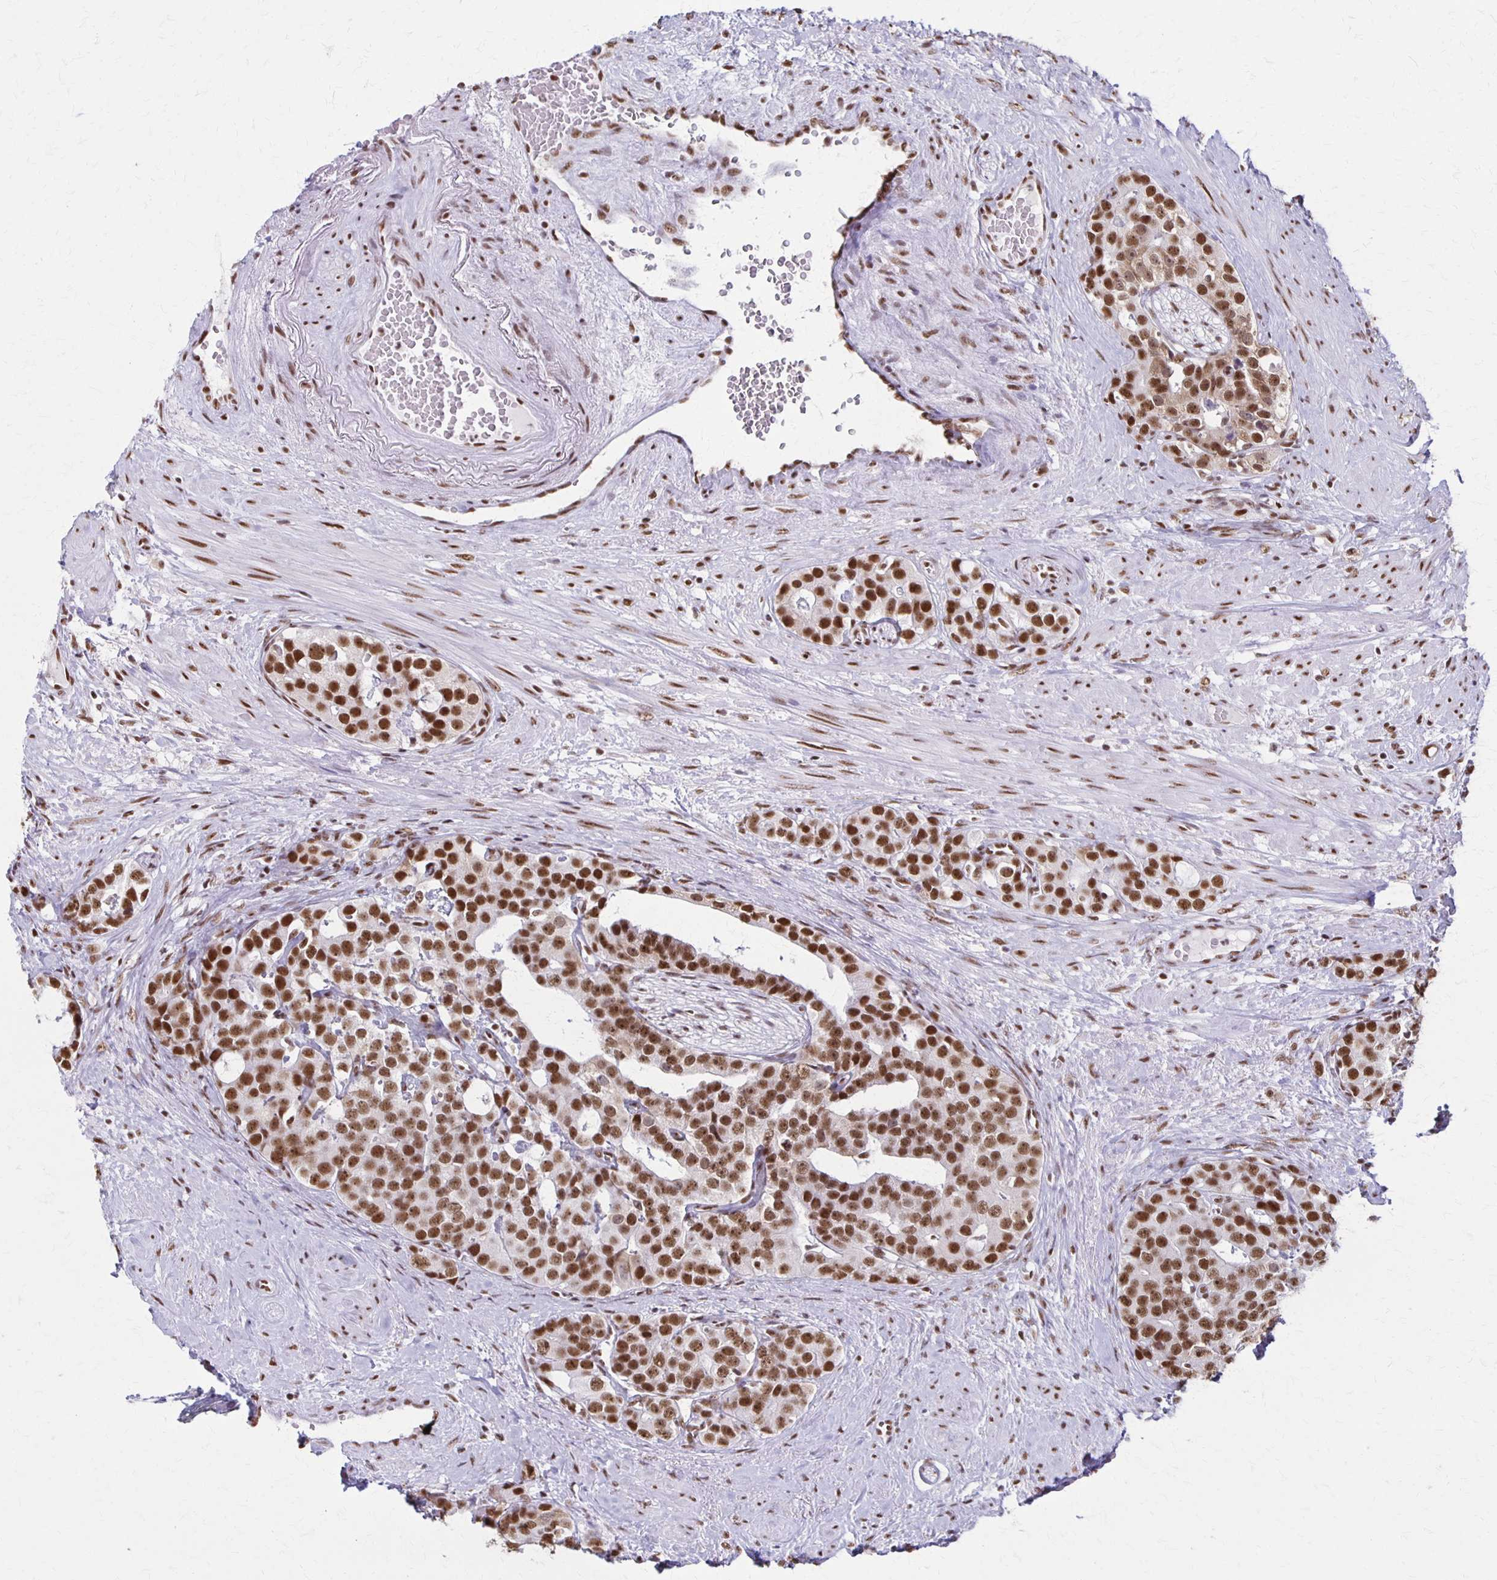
{"staining": {"intensity": "strong", "quantity": ">75%", "location": "nuclear"}, "tissue": "prostate cancer", "cell_type": "Tumor cells", "image_type": "cancer", "snomed": [{"axis": "morphology", "description": "Adenocarcinoma, High grade"}, {"axis": "topography", "description": "Prostate"}], "caption": "Protein staining demonstrates strong nuclear staining in about >75% of tumor cells in prostate adenocarcinoma (high-grade).", "gene": "XRCC6", "patient": {"sex": "male", "age": 71}}